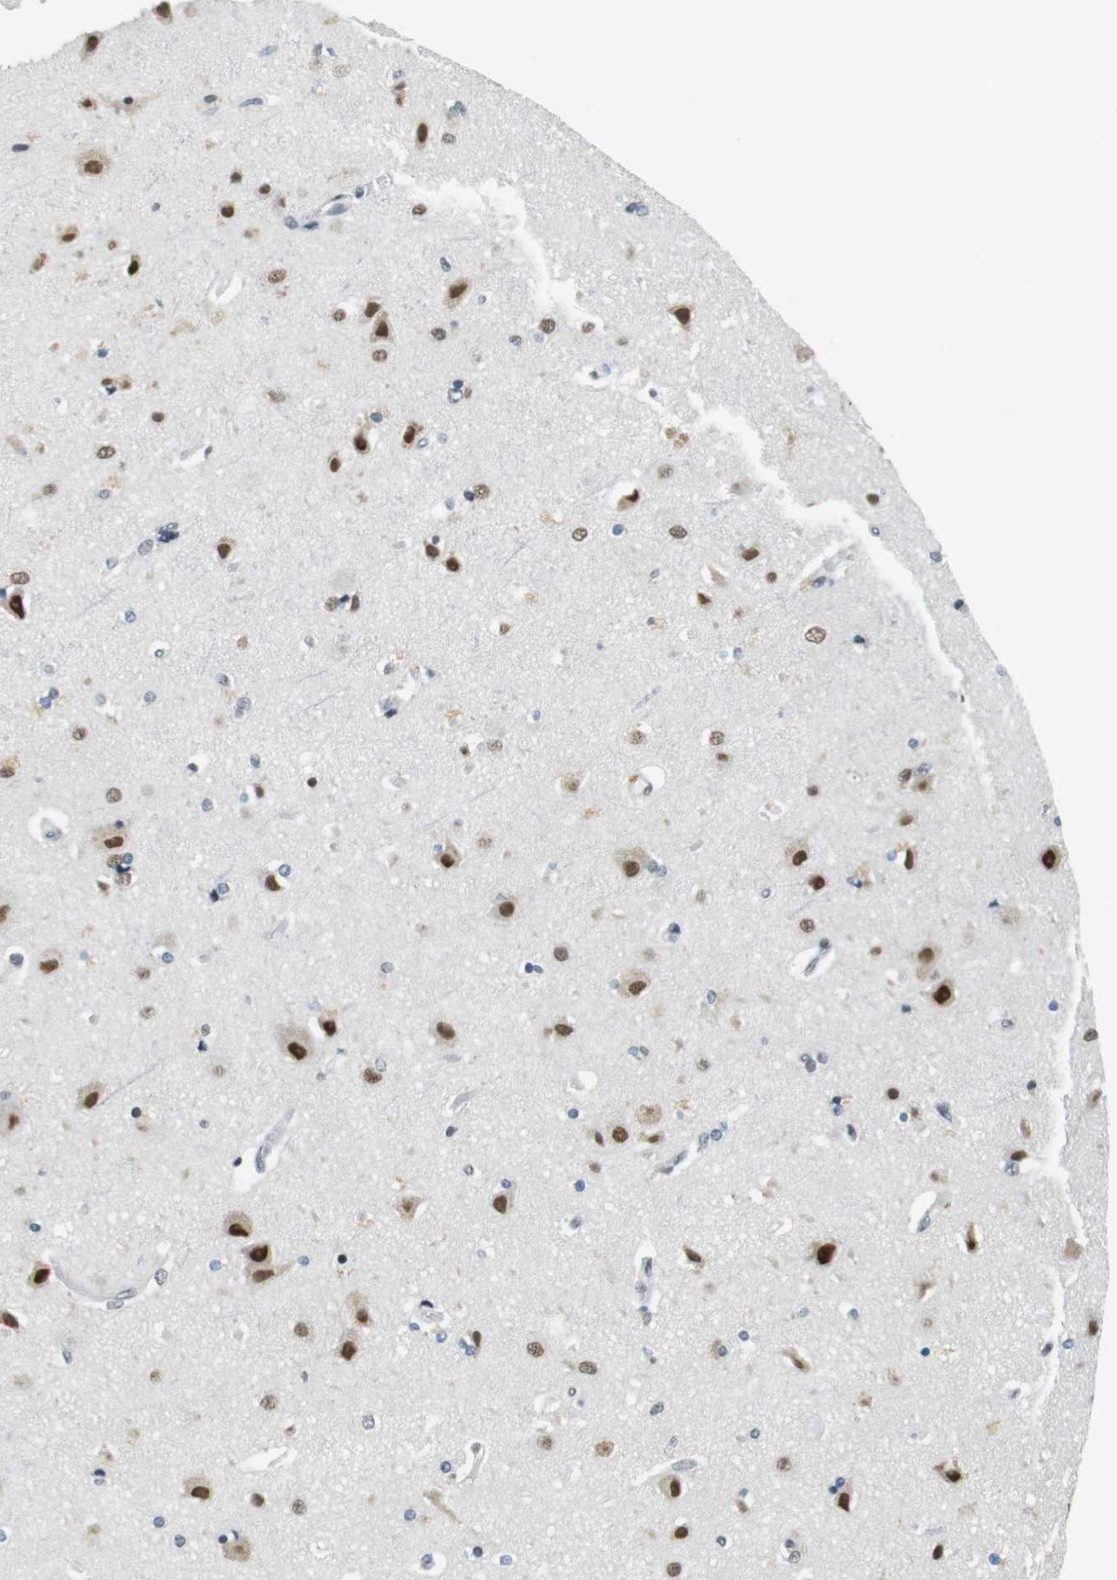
{"staining": {"intensity": "weak", "quantity": "25%-75%", "location": "nuclear"}, "tissue": "cerebral cortex", "cell_type": "Endothelial cells", "image_type": "normal", "snomed": [{"axis": "morphology", "description": "Normal tissue, NOS"}, {"axis": "topography", "description": "Cerebral cortex"}], "caption": "Endothelial cells exhibit low levels of weak nuclear expression in approximately 25%-75% of cells in normal human cerebral cortex.", "gene": "RNF38", "patient": {"sex": "female", "age": 54}}